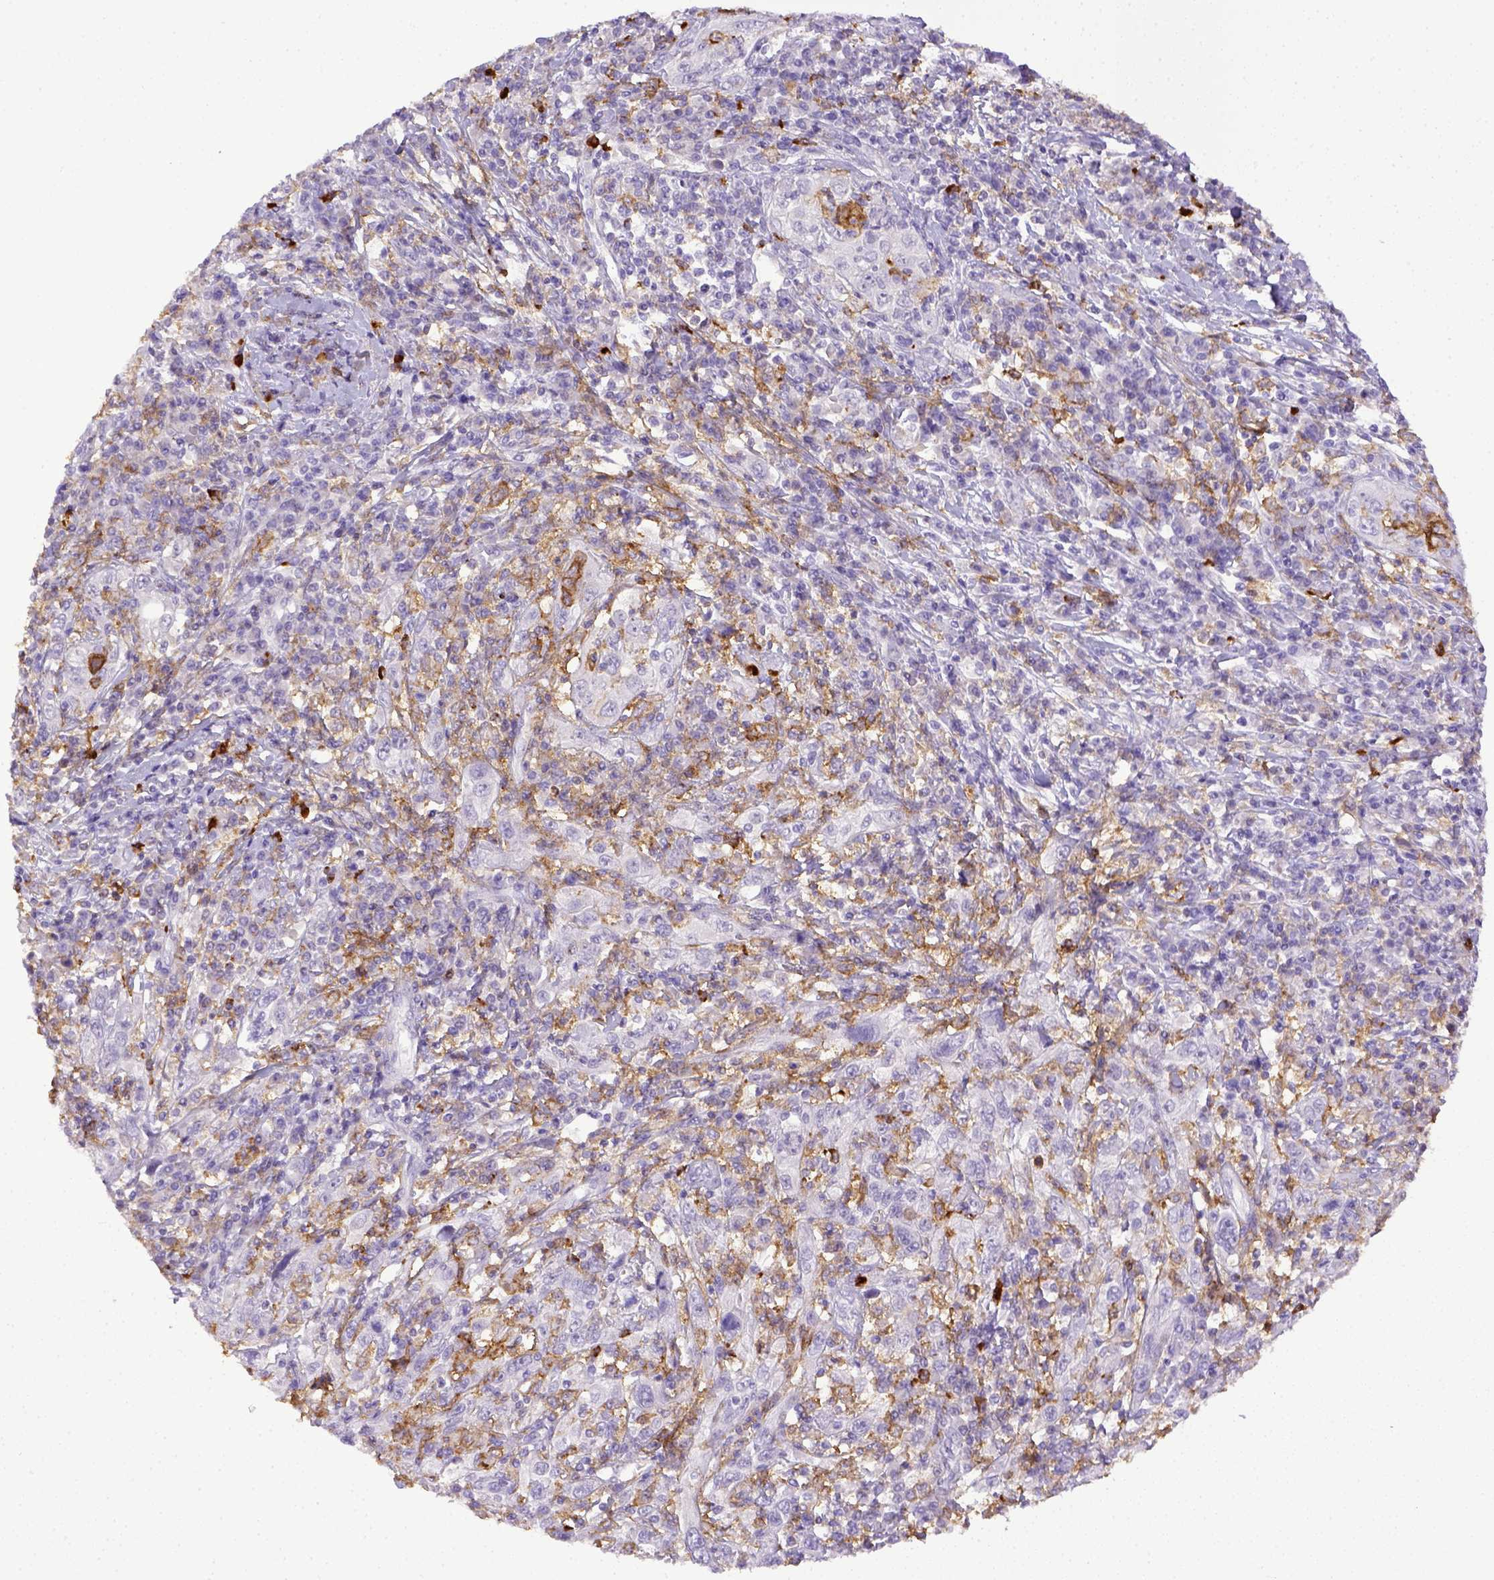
{"staining": {"intensity": "negative", "quantity": "none", "location": "none"}, "tissue": "cervical cancer", "cell_type": "Tumor cells", "image_type": "cancer", "snomed": [{"axis": "morphology", "description": "Squamous cell carcinoma, NOS"}, {"axis": "topography", "description": "Cervix"}], "caption": "The IHC histopathology image has no significant positivity in tumor cells of cervical cancer (squamous cell carcinoma) tissue.", "gene": "ITGAM", "patient": {"sex": "female", "age": 46}}